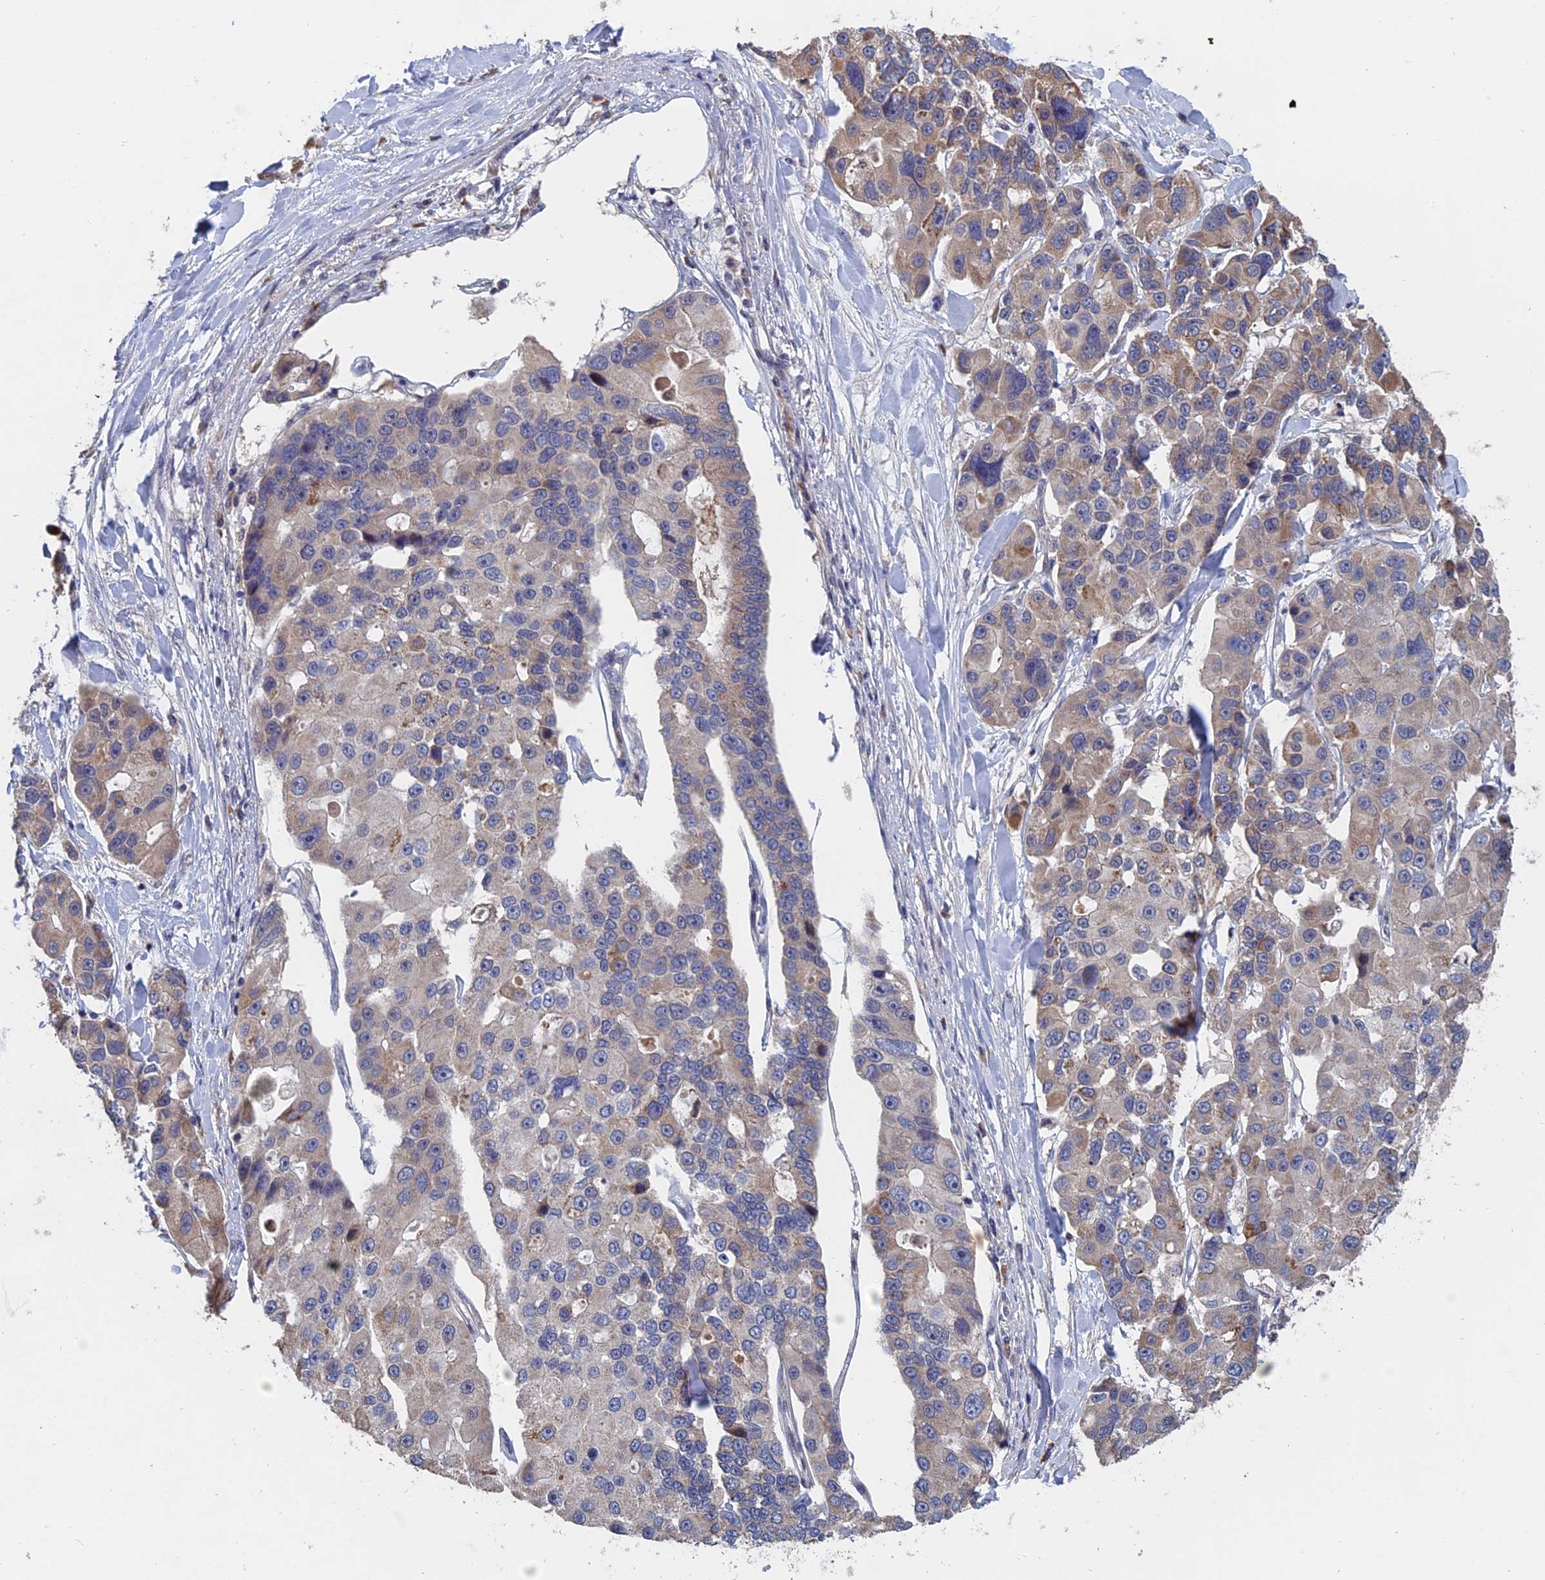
{"staining": {"intensity": "weak", "quantity": "25%-75%", "location": "cytoplasmic/membranous"}, "tissue": "lung cancer", "cell_type": "Tumor cells", "image_type": "cancer", "snomed": [{"axis": "morphology", "description": "Adenocarcinoma, NOS"}, {"axis": "topography", "description": "Lung"}], "caption": "Lung cancer stained for a protein reveals weak cytoplasmic/membranous positivity in tumor cells.", "gene": "SLC33A1", "patient": {"sex": "female", "age": 54}}